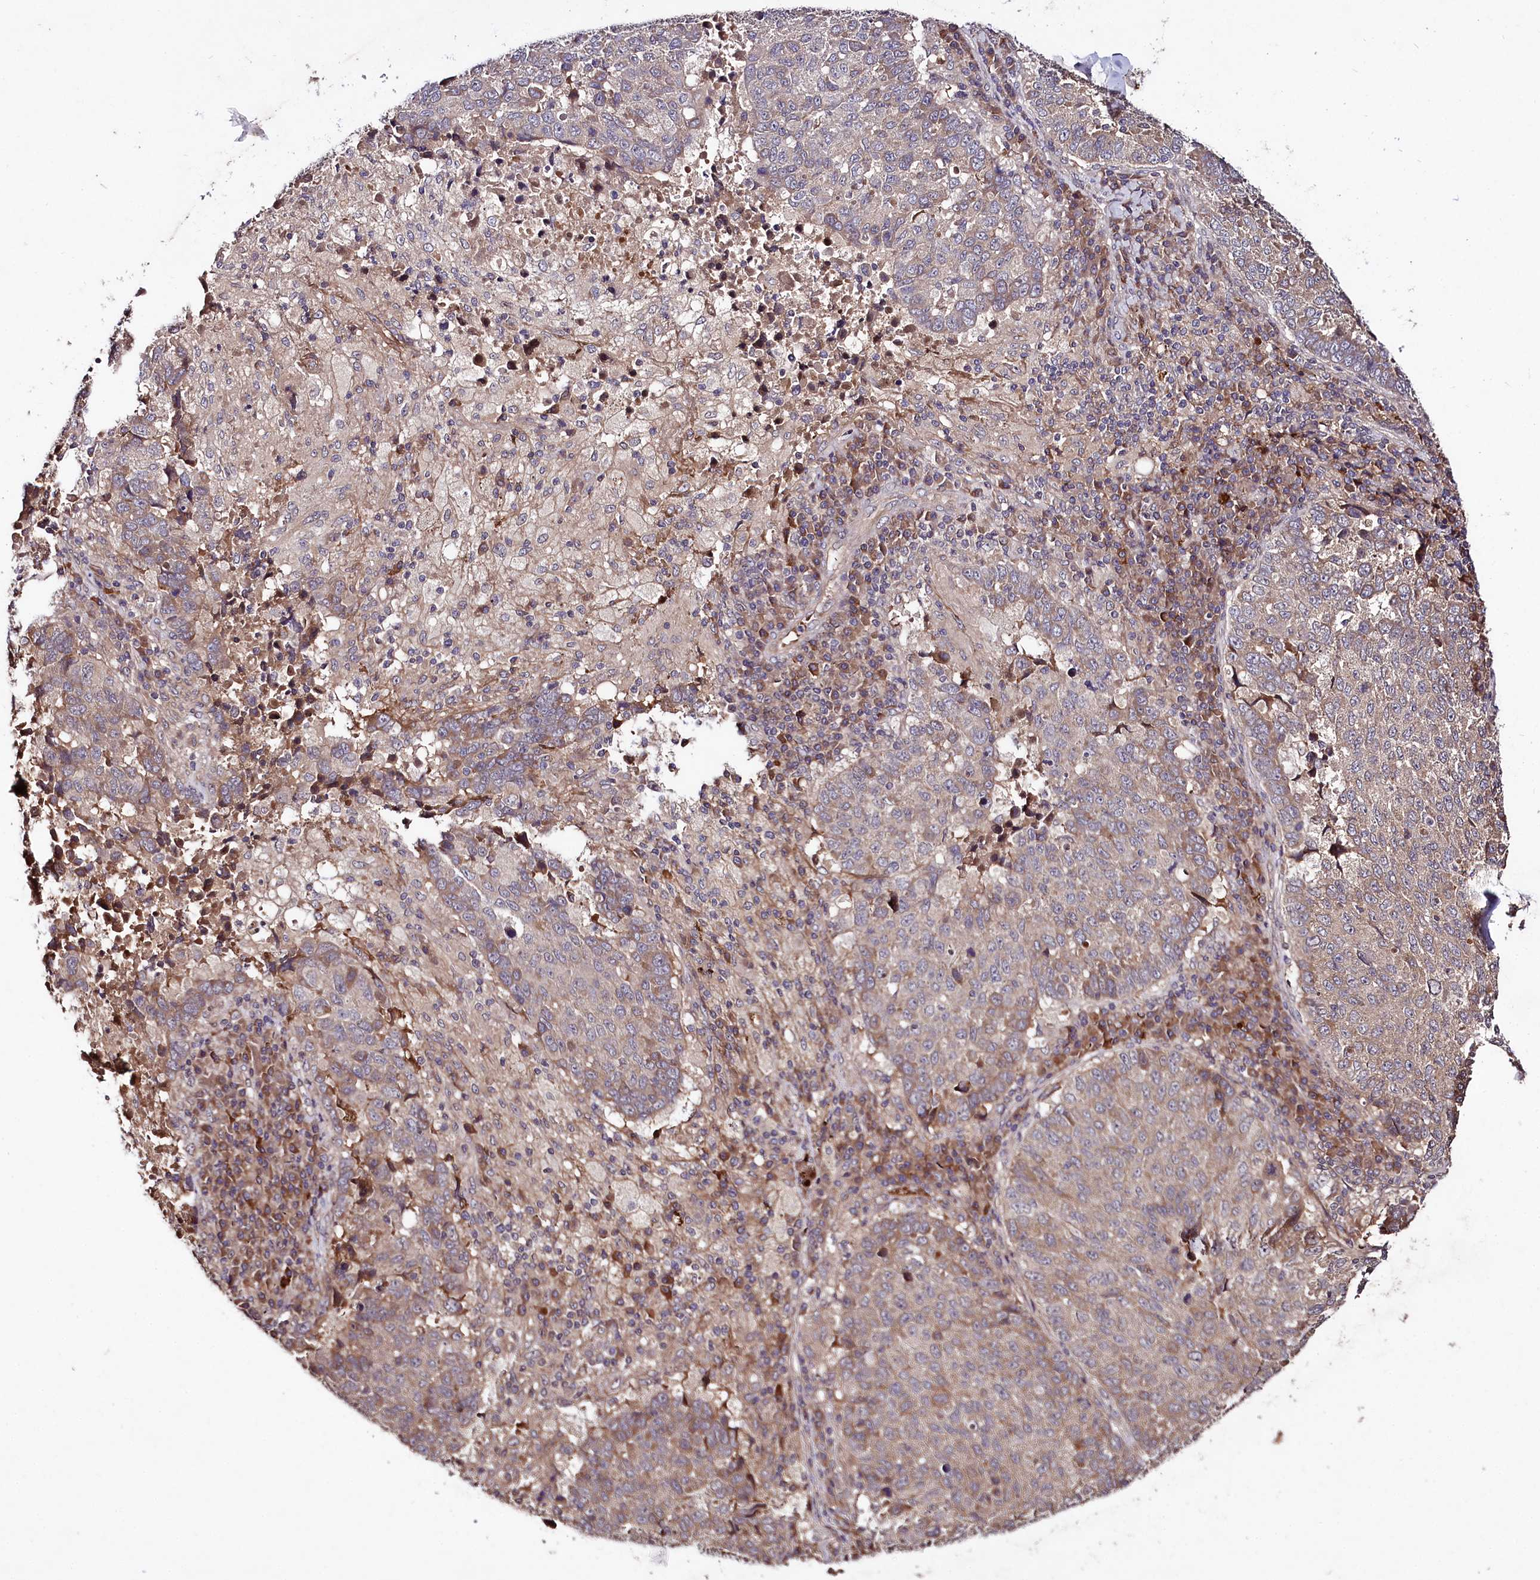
{"staining": {"intensity": "moderate", "quantity": "<25%", "location": "cytoplasmic/membranous"}, "tissue": "lung cancer", "cell_type": "Tumor cells", "image_type": "cancer", "snomed": [{"axis": "morphology", "description": "Squamous cell carcinoma, NOS"}, {"axis": "topography", "description": "Lung"}], "caption": "The image demonstrates a brown stain indicating the presence of a protein in the cytoplasmic/membranous of tumor cells in lung cancer. (Stains: DAB in brown, nuclei in blue, Microscopy: brightfield microscopy at high magnification).", "gene": "TNPO3", "patient": {"sex": "male", "age": 73}}